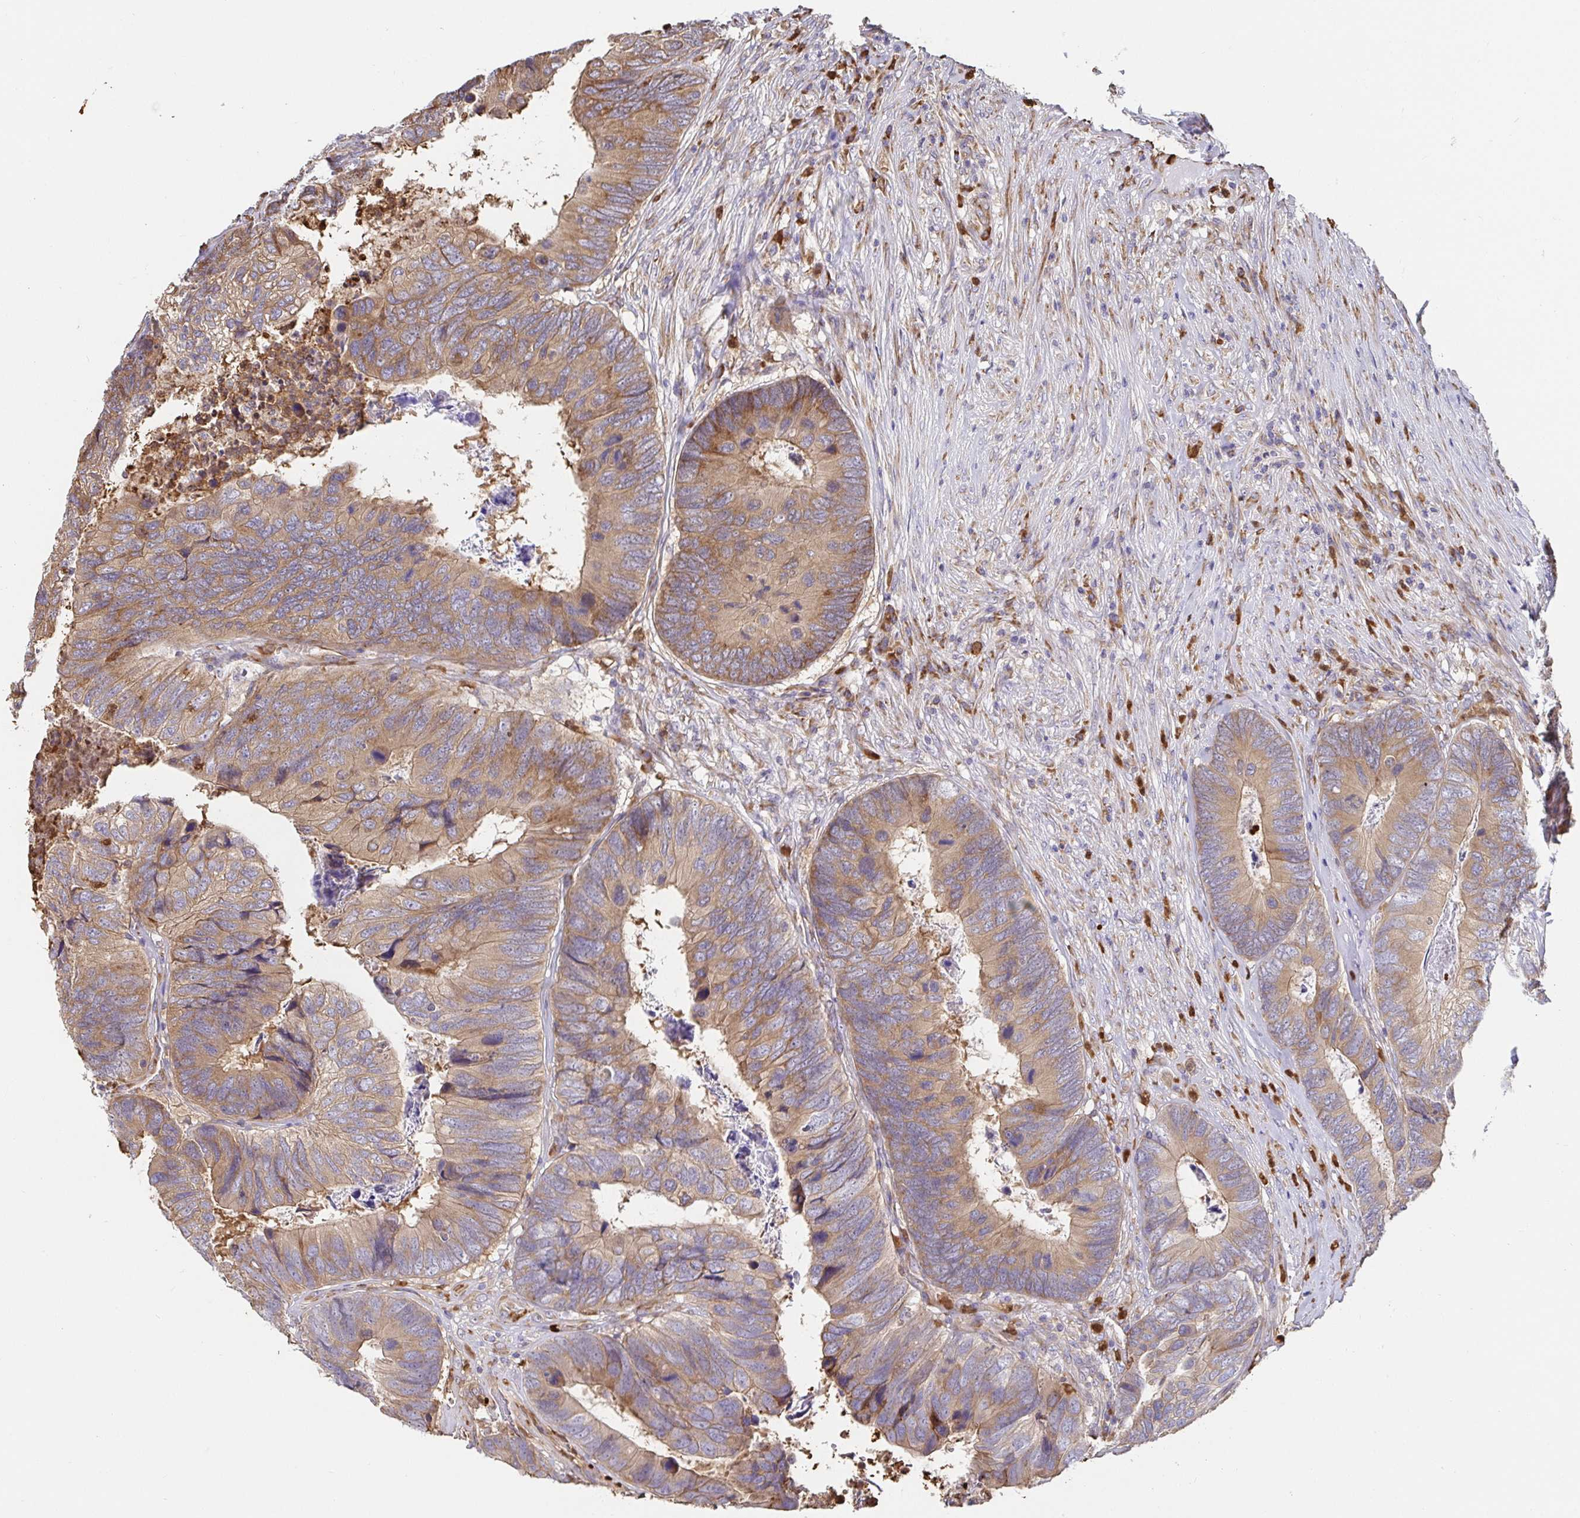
{"staining": {"intensity": "moderate", "quantity": ">75%", "location": "cytoplasmic/membranous"}, "tissue": "colorectal cancer", "cell_type": "Tumor cells", "image_type": "cancer", "snomed": [{"axis": "morphology", "description": "Adenocarcinoma, NOS"}, {"axis": "topography", "description": "Colon"}], "caption": "IHC of human adenocarcinoma (colorectal) exhibits medium levels of moderate cytoplasmic/membranous staining in about >75% of tumor cells.", "gene": "PDPK1", "patient": {"sex": "female", "age": 67}}